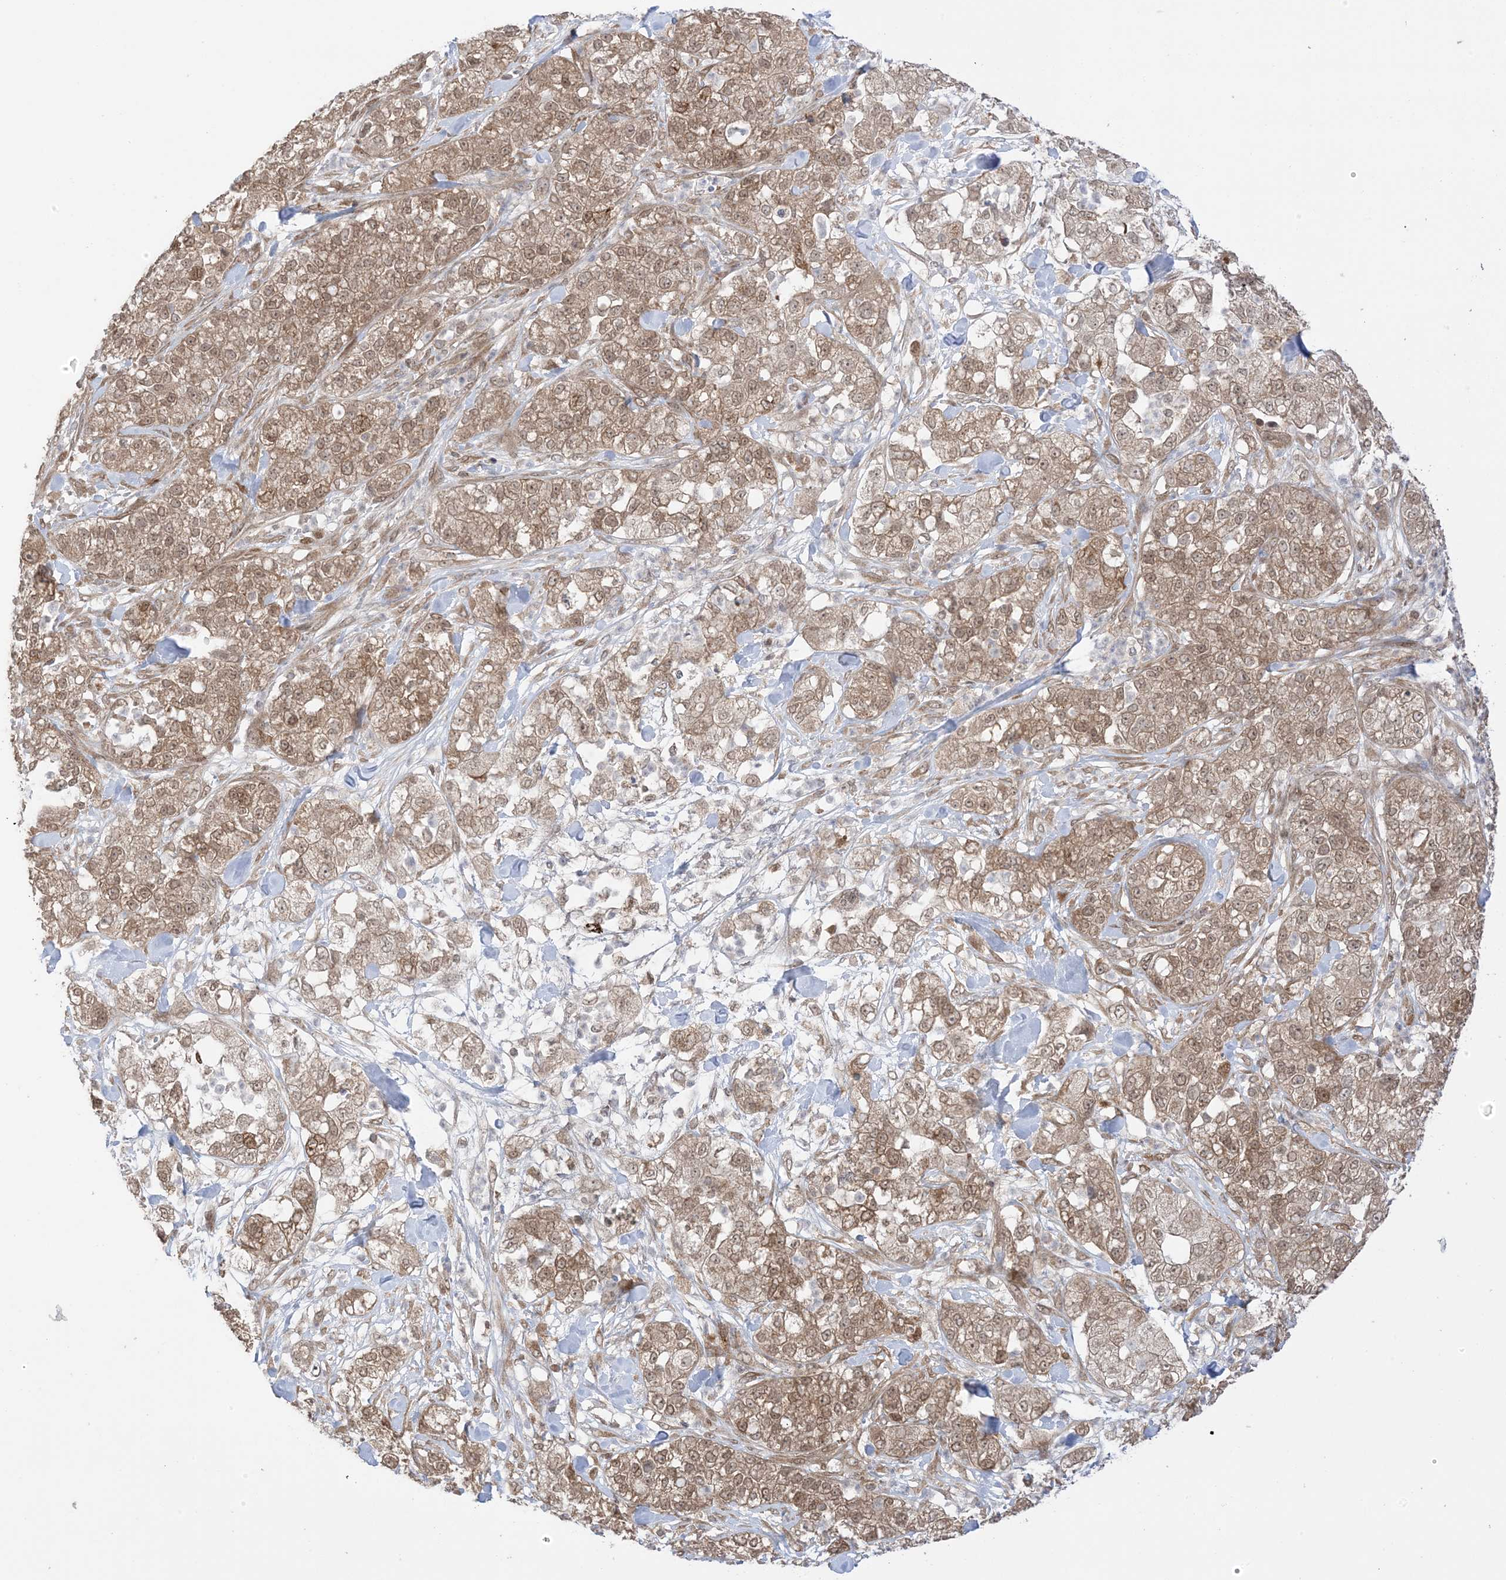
{"staining": {"intensity": "moderate", "quantity": ">75%", "location": "cytoplasmic/membranous,nuclear"}, "tissue": "pancreatic cancer", "cell_type": "Tumor cells", "image_type": "cancer", "snomed": [{"axis": "morphology", "description": "Adenocarcinoma, NOS"}, {"axis": "topography", "description": "Pancreas"}], "caption": "Human pancreatic adenocarcinoma stained with a protein marker displays moderate staining in tumor cells.", "gene": "UBE2E2", "patient": {"sex": "female", "age": 78}}